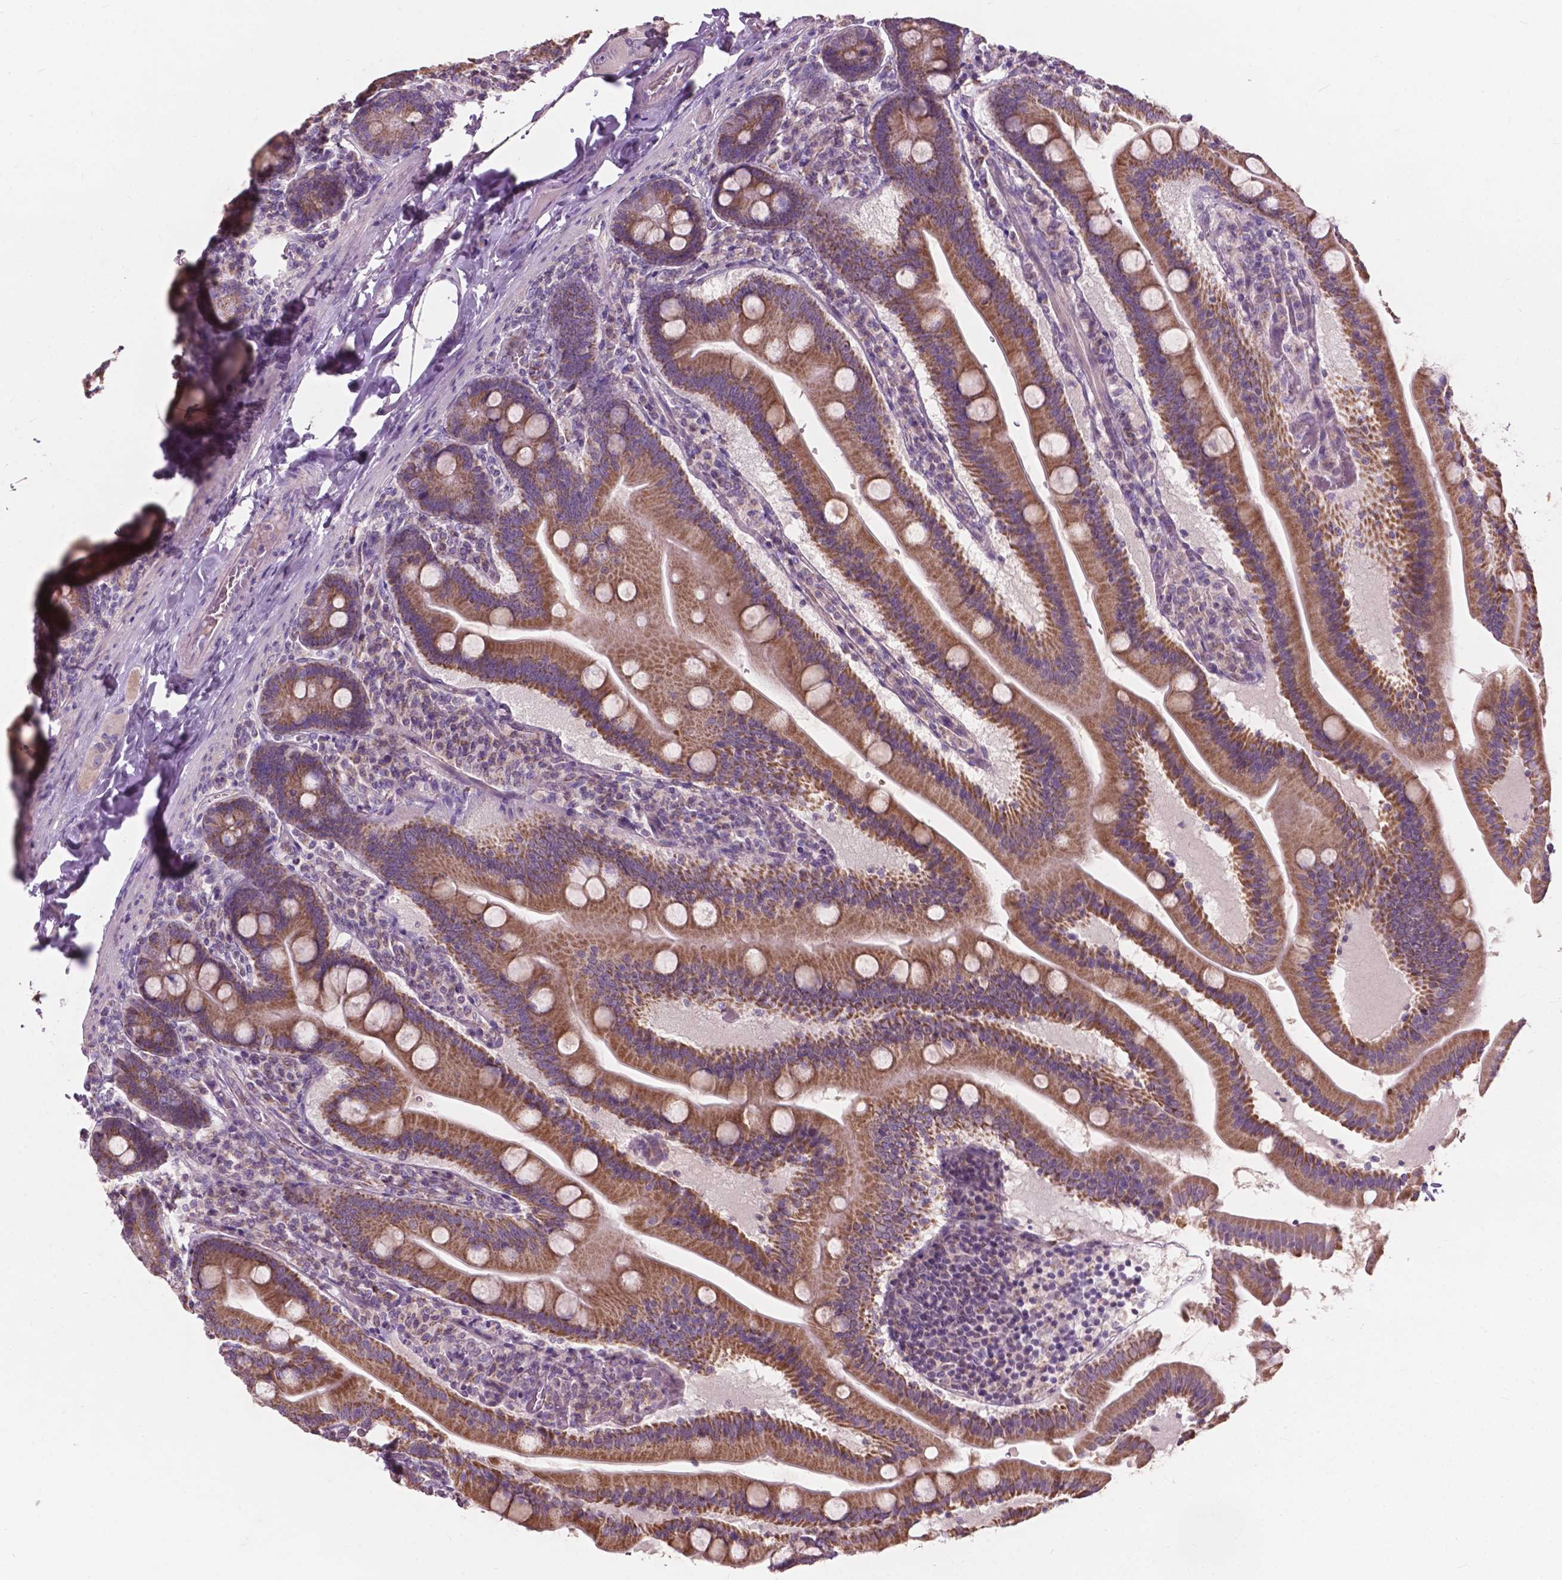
{"staining": {"intensity": "moderate", "quantity": ">75%", "location": "cytoplasmic/membranous"}, "tissue": "small intestine", "cell_type": "Glandular cells", "image_type": "normal", "snomed": [{"axis": "morphology", "description": "Normal tissue, NOS"}, {"axis": "topography", "description": "Small intestine"}], "caption": "This histopathology image shows IHC staining of unremarkable human small intestine, with medium moderate cytoplasmic/membranous expression in approximately >75% of glandular cells.", "gene": "NDUFS1", "patient": {"sex": "male", "age": 37}}